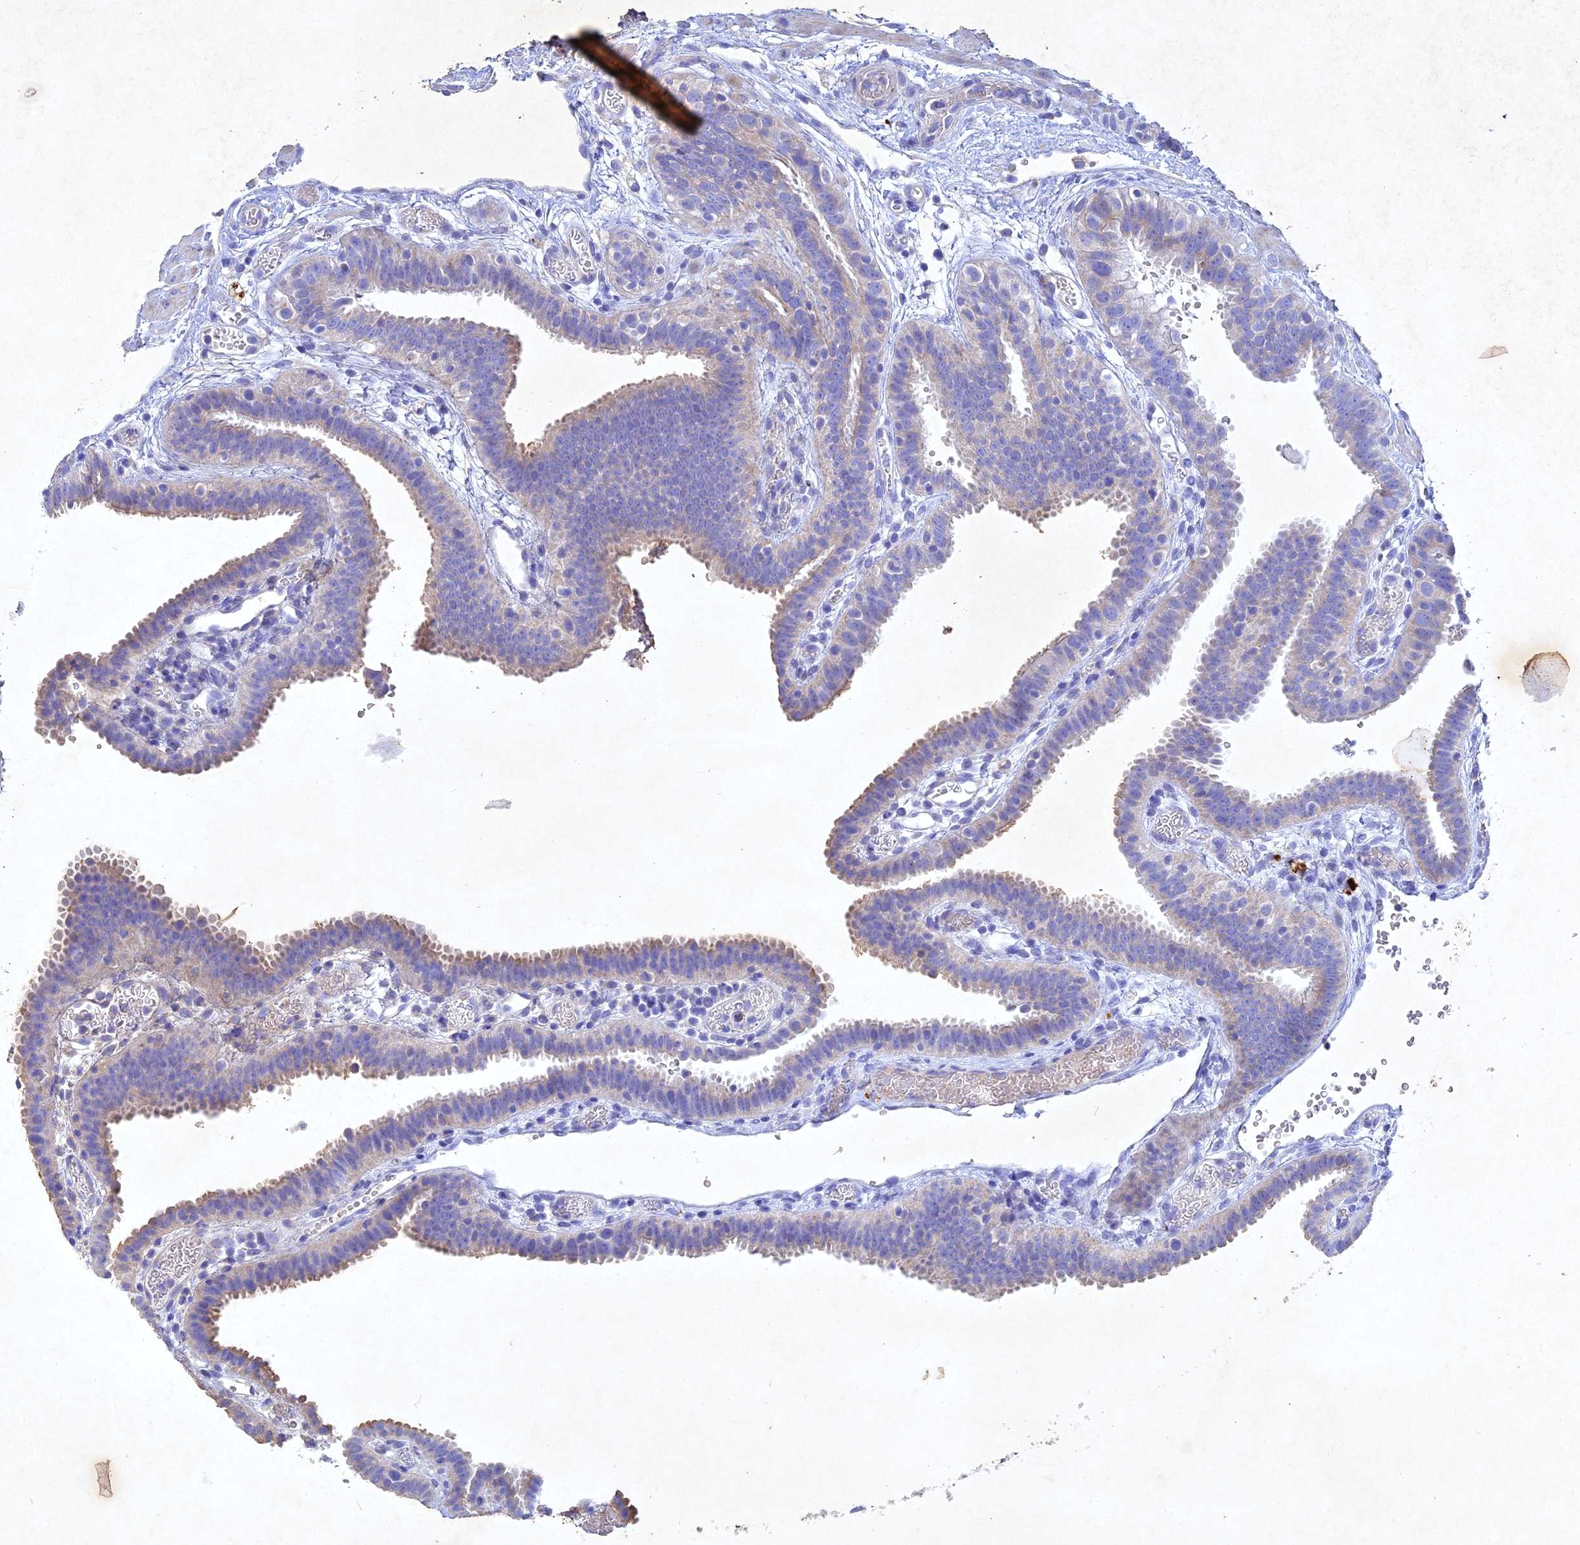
{"staining": {"intensity": "negative", "quantity": "none", "location": "none"}, "tissue": "fallopian tube", "cell_type": "Glandular cells", "image_type": "normal", "snomed": [{"axis": "morphology", "description": "Normal tissue, NOS"}, {"axis": "topography", "description": "Fallopian tube"}], "caption": "This image is of unremarkable fallopian tube stained with IHC to label a protein in brown with the nuclei are counter-stained blue. There is no staining in glandular cells.", "gene": "NDUFV1", "patient": {"sex": "female", "age": 37}}